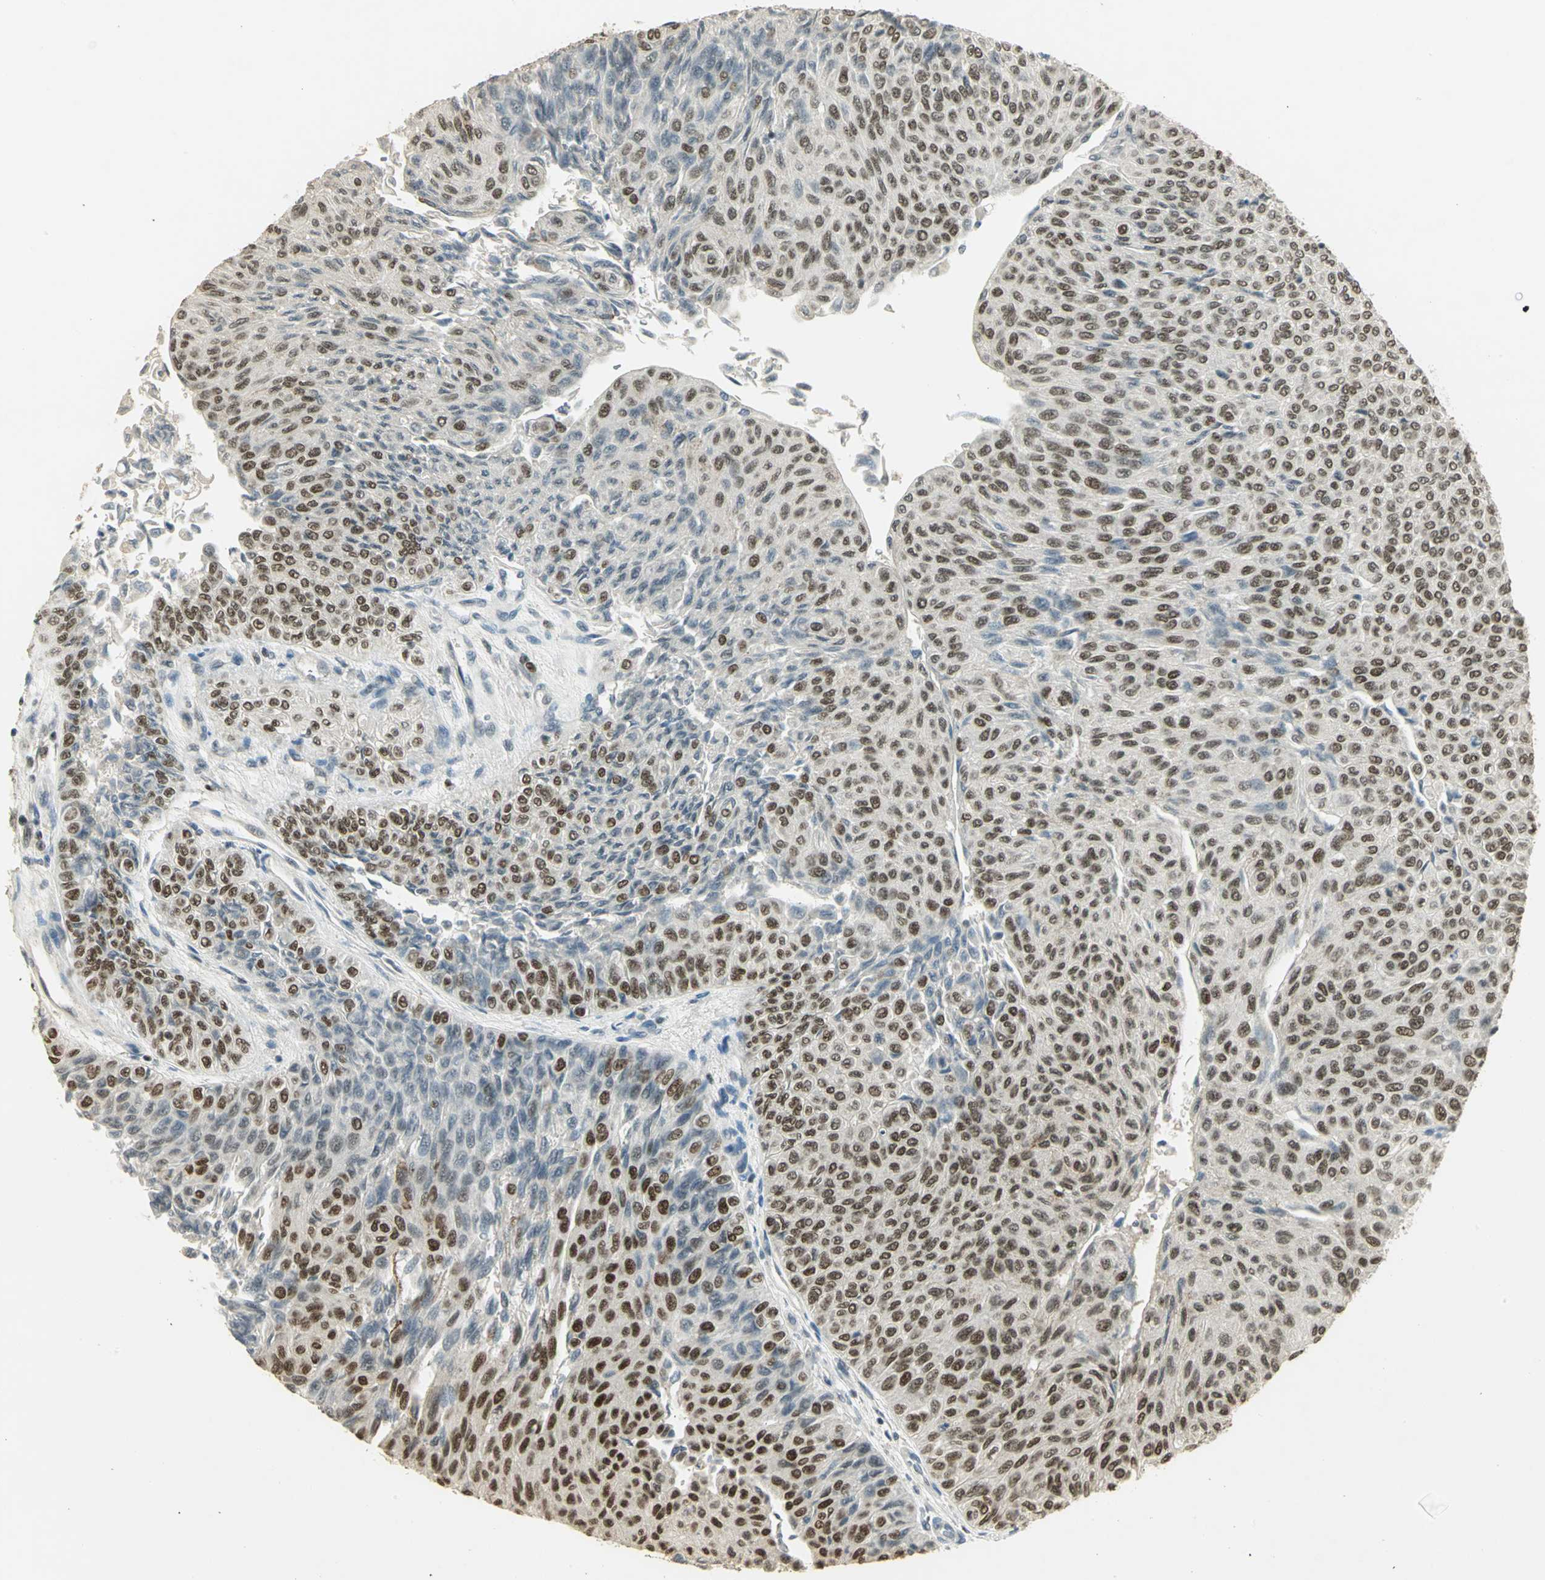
{"staining": {"intensity": "strong", "quantity": ">75%", "location": "nuclear"}, "tissue": "urothelial cancer", "cell_type": "Tumor cells", "image_type": "cancer", "snomed": [{"axis": "morphology", "description": "Urothelial carcinoma, Low grade"}, {"axis": "topography", "description": "Urinary bladder"}], "caption": "IHC image of human urothelial carcinoma (low-grade) stained for a protein (brown), which reveals high levels of strong nuclear expression in approximately >75% of tumor cells.", "gene": "ELF1", "patient": {"sex": "male", "age": 78}}